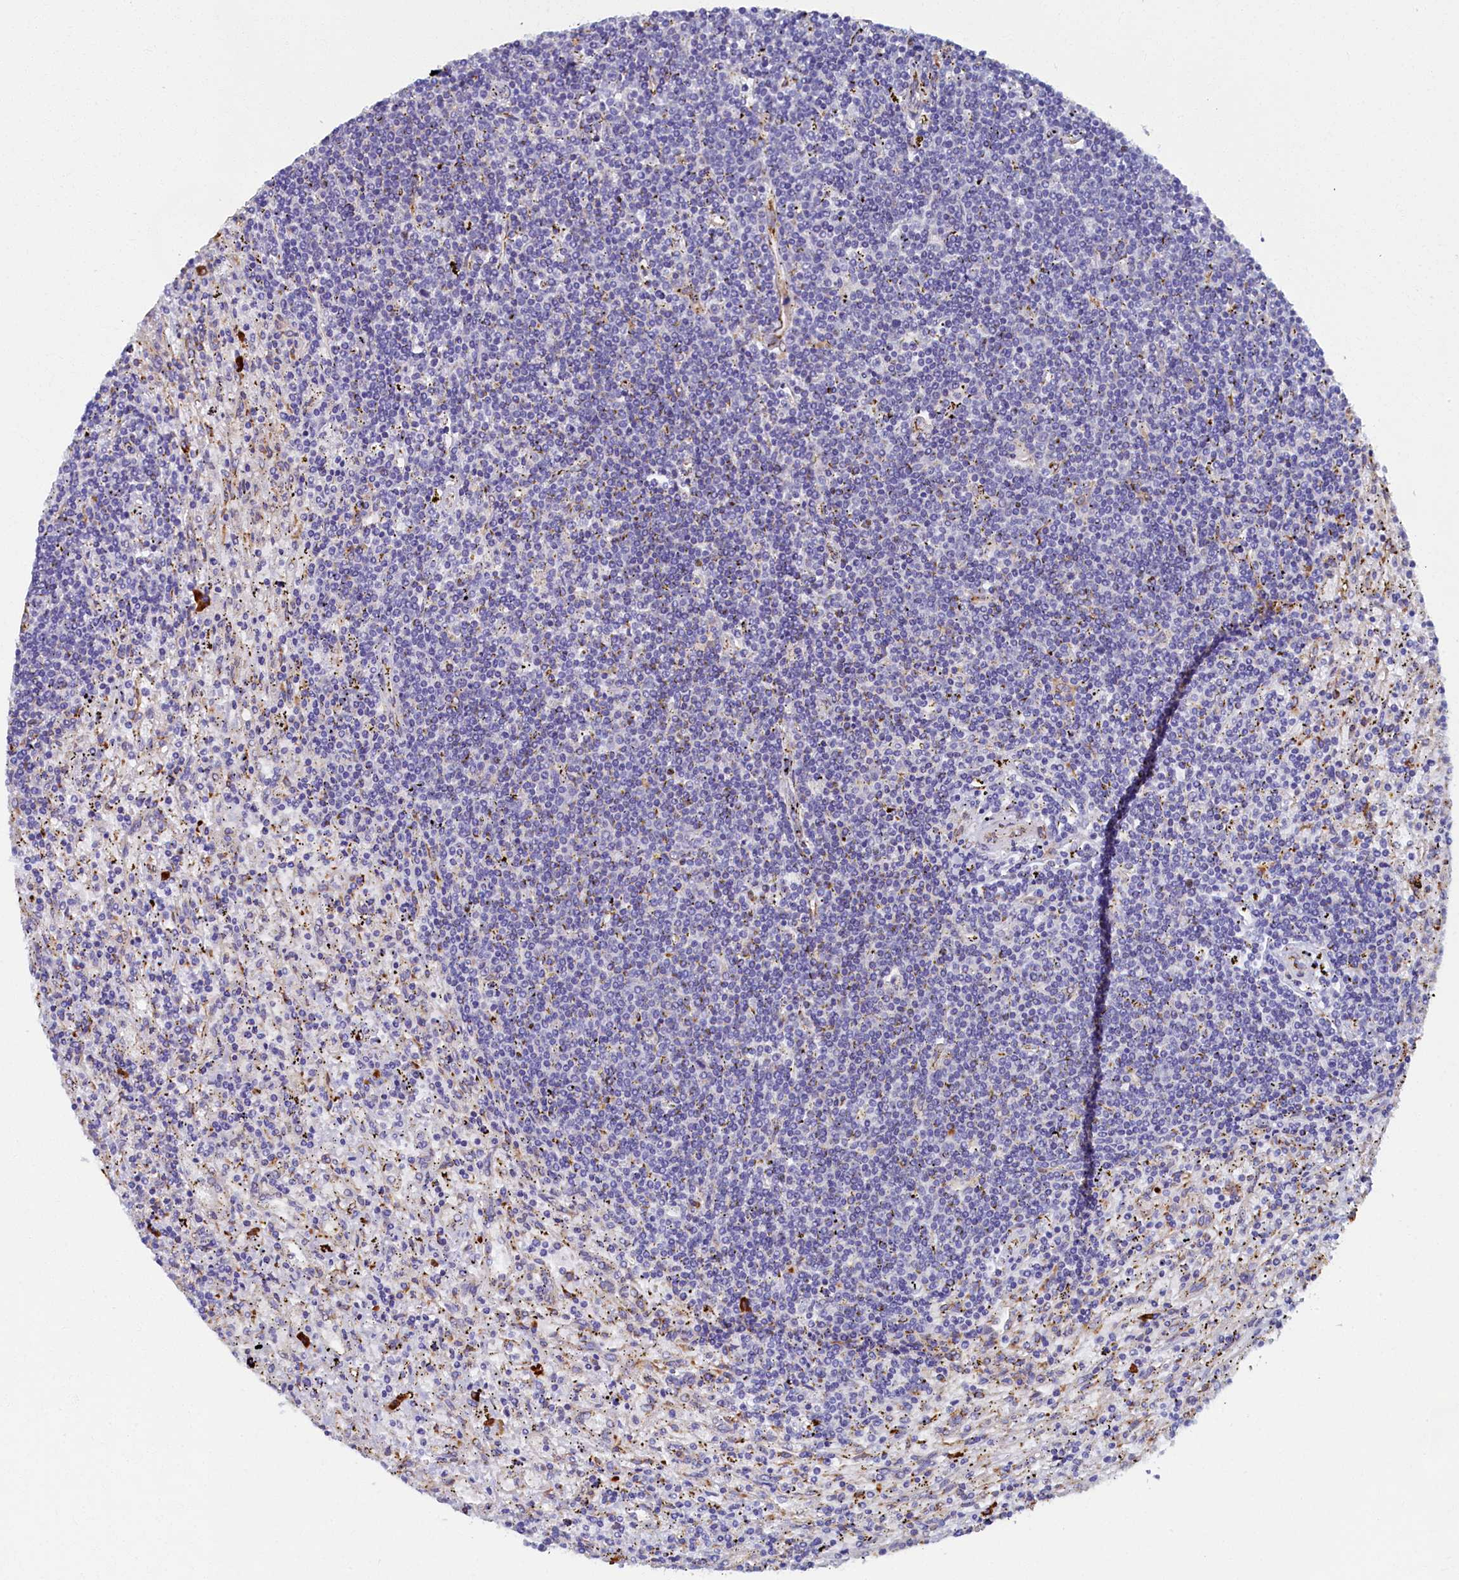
{"staining": {"intensity": "negative", "quantity": "none", "location": "none"}, "tissue": "lymphoma", "cell_type": "Tumor cells", "image_type": "cancer", "snomed": [{"axis": "morphology", "description": "Malignant lymphoma, non-Hodgkin's type, Low grade"}, {"axis": "topography", "description": "Spleen"}], "caption": "Malignant lymphoma, non-Hodgkin's type (low-grade) stained for a protein using immunohistochemistry (IHC) demonstrates no expression tumor cells.", "gene": "TMEM18", "patient": {"sex": "male", "age": 76}}